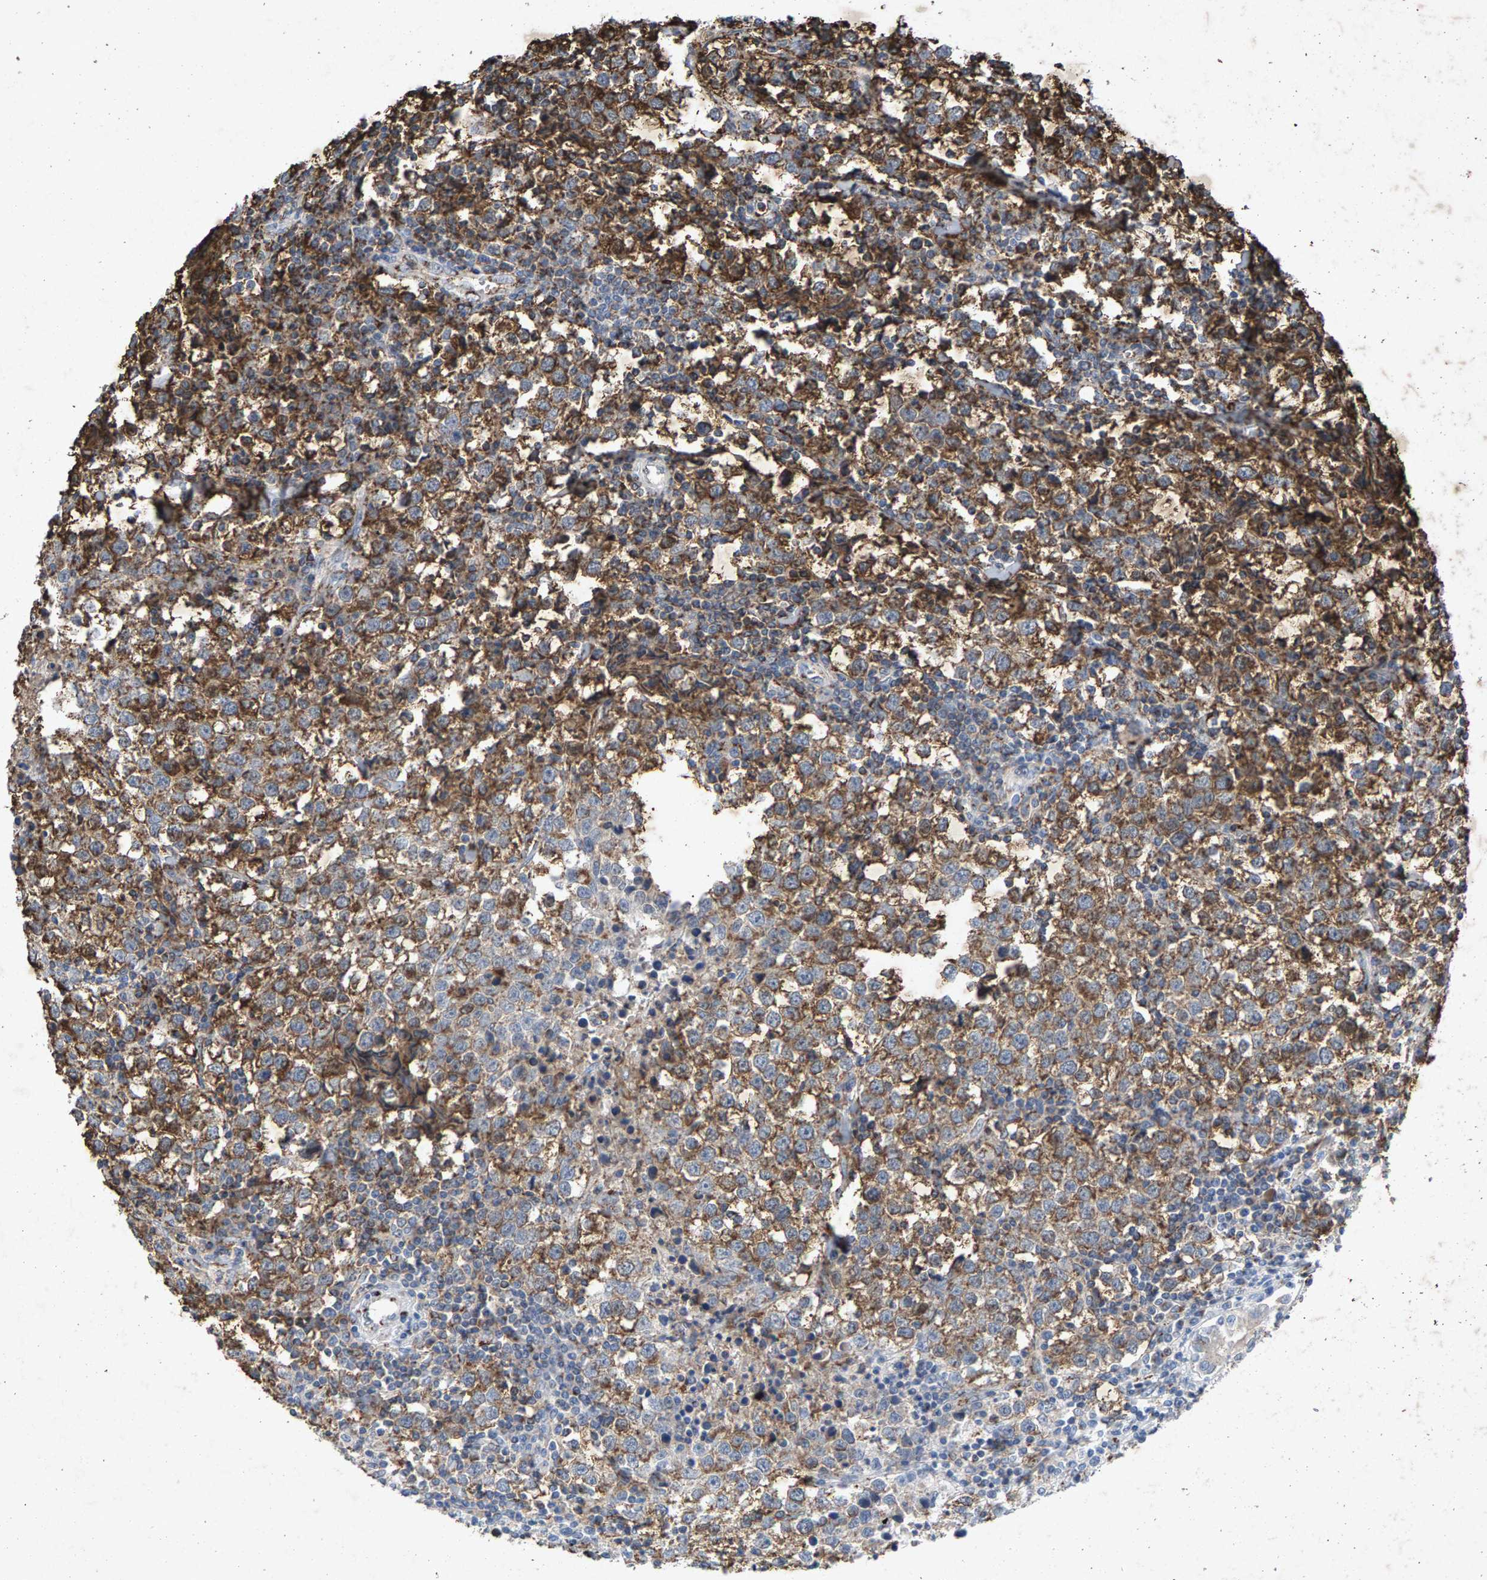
{"staining": {"intensity": "moderate", "quantity": ">75%", "location": "cytoplasmic/membranous"}, "tissue": "testis cancer", "cell_type": "Tumor cells", "image_type": "cancer", "snomed": [{"axis": "morphology", "description": "Seminoma, NOS"}, {"axis": "morphology", "description": "Carcinoma, Embryonal, NOS"}, {"axis": "topography", "description": "Testis"}], "caption": "IHC image of seminoma (testis) stained for a protein (brown), which shows medium levels of moderate cytoplasmic/membranous expression in about >75% of tumor cells.", "gene": "MAN2A1", "patient": {"sex": "male", "age": 36}}